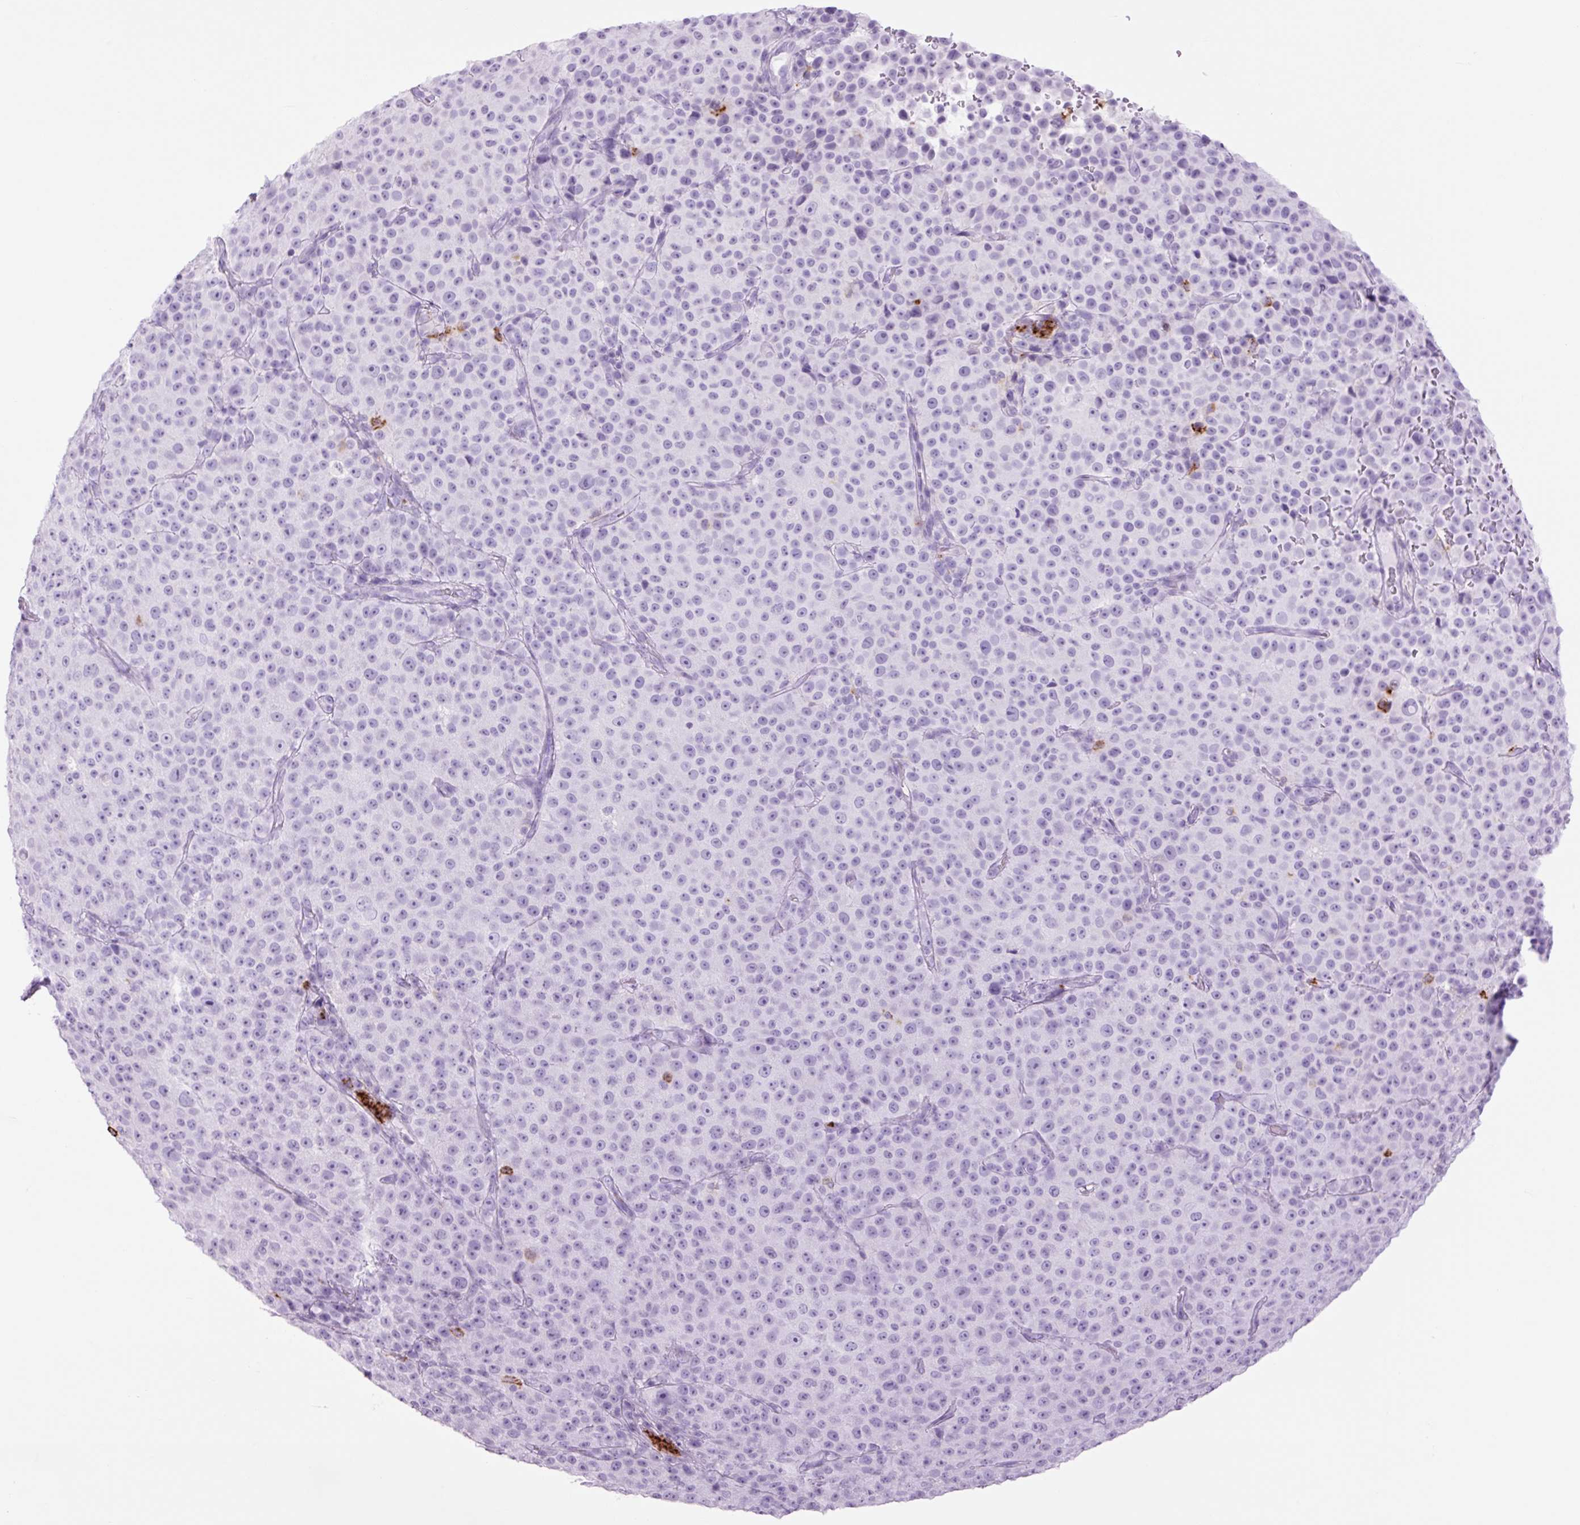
{"staining": {"intensity": "negative", "quantity": "none", "location": "none"}, "tissue": "melanoma", "cell_type": "Tumor cells", "image_type": "cancer", "snomed": [{"axis": "morphology", "description": "Malignant melanoma, Metastatic site"}, {"axis": "topography", "description": "Skin"}, {"axis": "topography", "description": "Lymph node"}], "caption": "Human melanoma stained for a protein using immunohistochemistry (IHC) shows no expression in tumor cells.", "gene": "LYZ", "patient": {"sex": "male", "age": 66}}